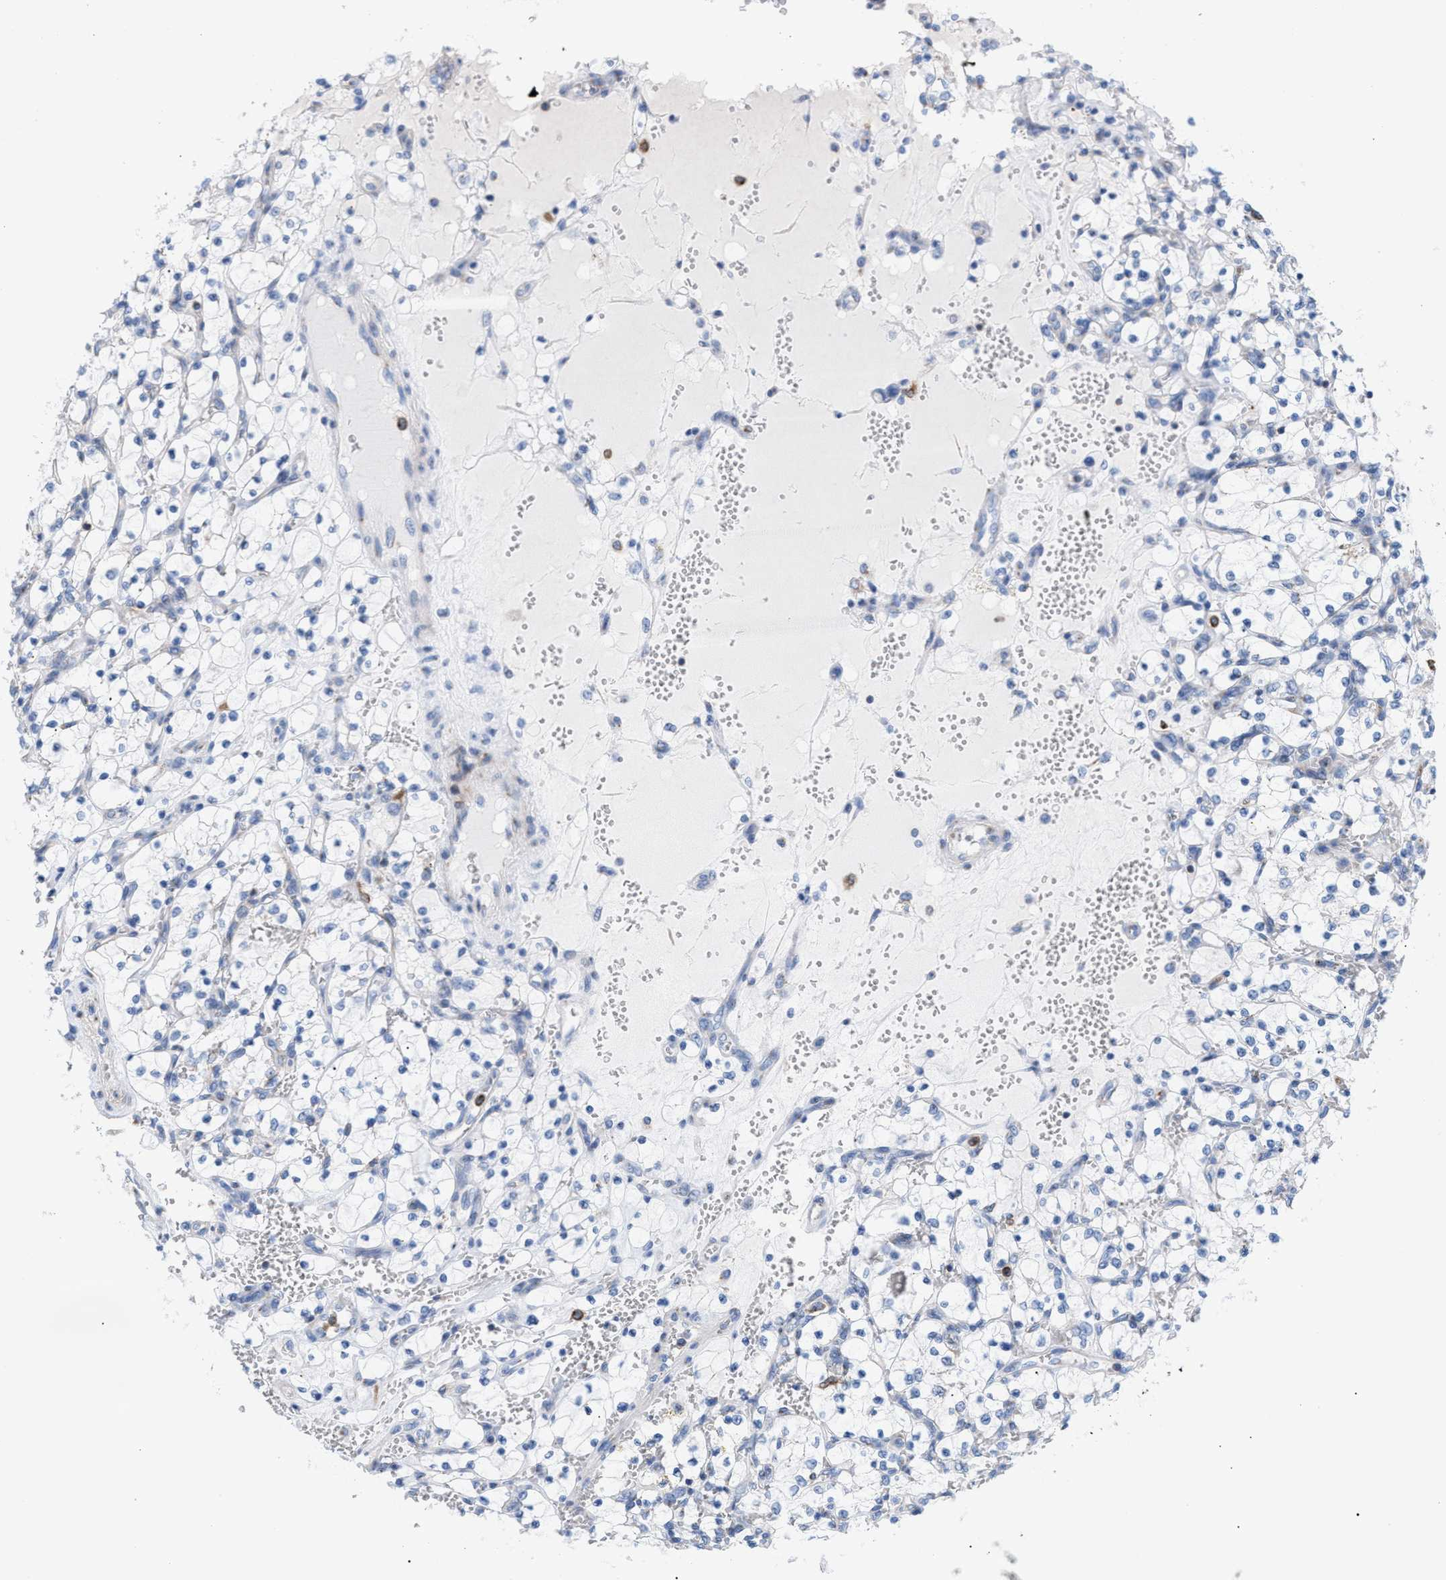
{"staining": {"intensity": "negative", "quantity": "none", "location": "none"}, "tissue": "renal cancer", "cell_type": "Tumor cells", "image_type": "cancer", "snomed": [{"axis": "morphology", "description": "Adenocarcinoma, NOS"}, {"axis": "topography", "description": "Kidney"}], "caption": "Tumor cells show no significant protein expression in renal cancer (adenocarcinoma). (Immunohistochemistry (ihc), brightfield microscopy, high magnification).", "gene": "TACC3", "patient": {"sex": "female", "age": 69}}